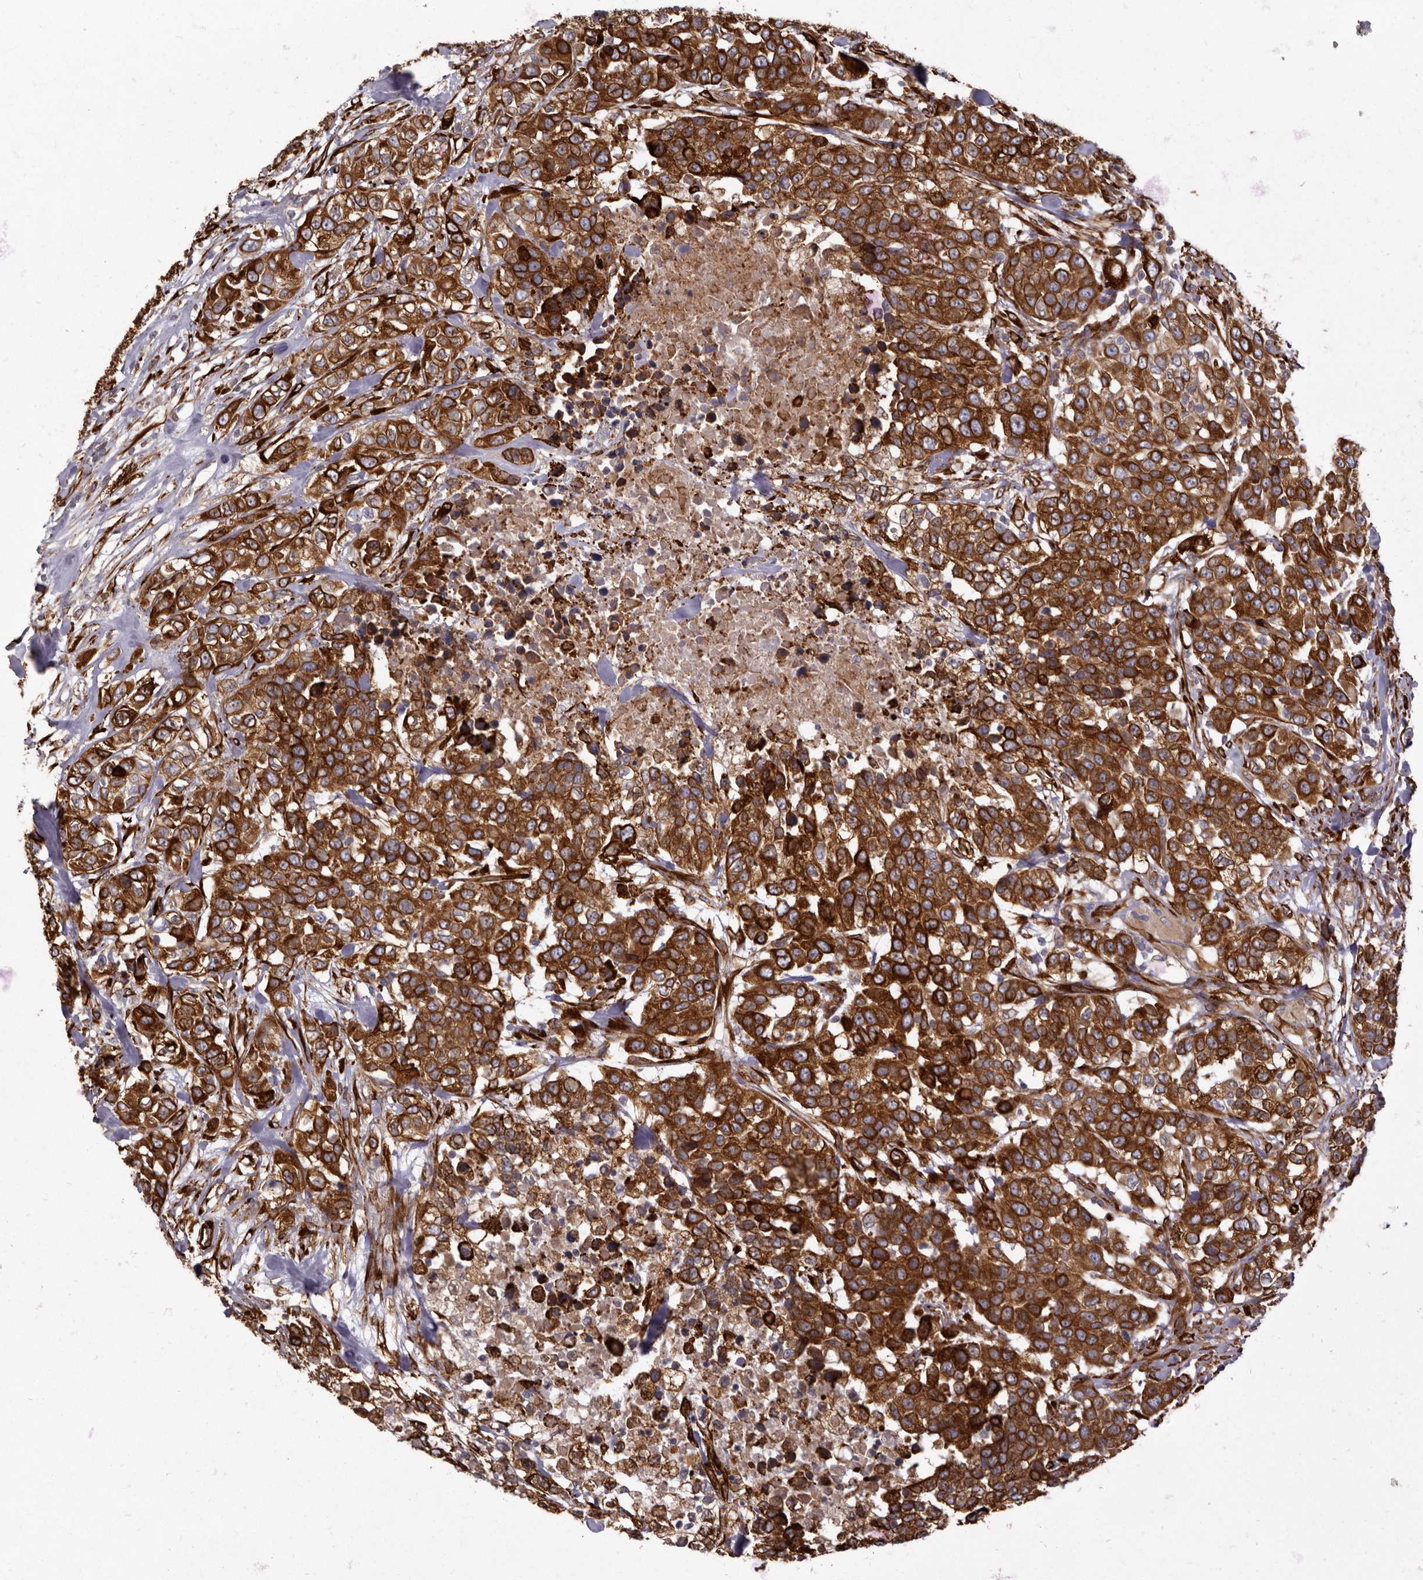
{"staining": {"intensity": "strong", "quantity": ">75%", "location": "cytoplasmic/membranous"}, "tissue": "urothelial cancer", "cell_type": "Tumor cells", "image_type": "cancer", "snomed": [{"axis": "morphology", "description": "Urothelial carcinoma, High grade"}, {"axis": "topography", "description": "Urinary bladder"}], "caption": "The photomicrograph shows immunohistochemical staining of high-grade urothelial carcinoma. There is strong cytoplasmic/membranous staining is present in approximately >75% of tumor cells. (IHC, brightfield microscopy, high magnification).", "gene": "WDTC1", "patient": {"sex": "female", "age": 80}}